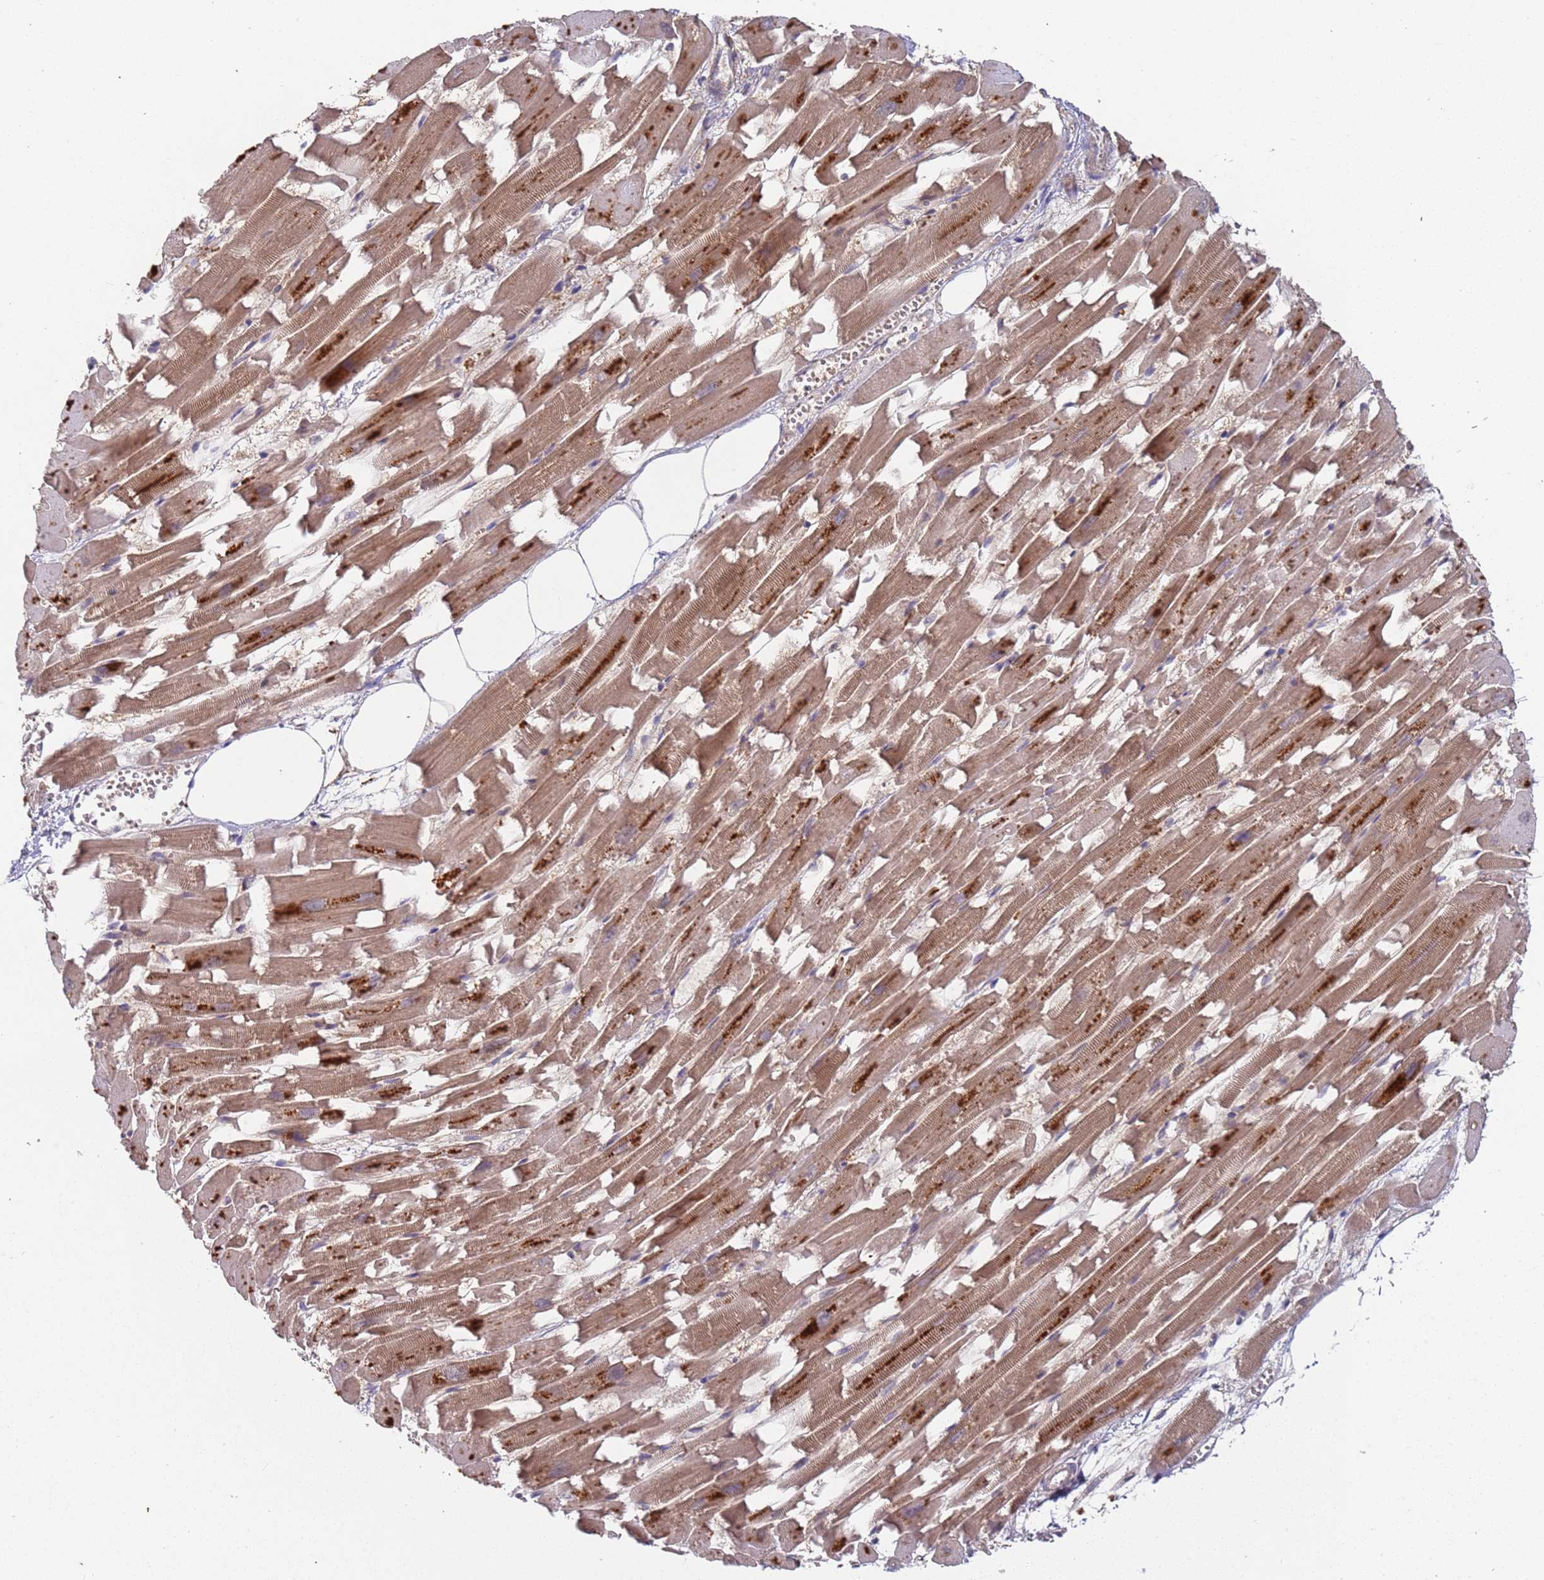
{"staining": {"intensity": "moderate", "quantity": "25%-75%", "location": "cytoplasmic/membranous"}, "tissue": "heart muscle", "cell_type": "Cardiomyocytes", "image_type": "normal", "snomed": [{"axis": "morphology", "description": "Normal tissue, NOS"}, {"axis": "topography", "description": "Heart"}], "caption": "Immunohistochemistry of benign human heart muscle demonstrates medium levels of moderate cytoplasmic/membranous expression in approximately 25%-75% of cardiomyocytes.", "gene": "OR5A2", "patient": {"sex": "female", "age": 64}}